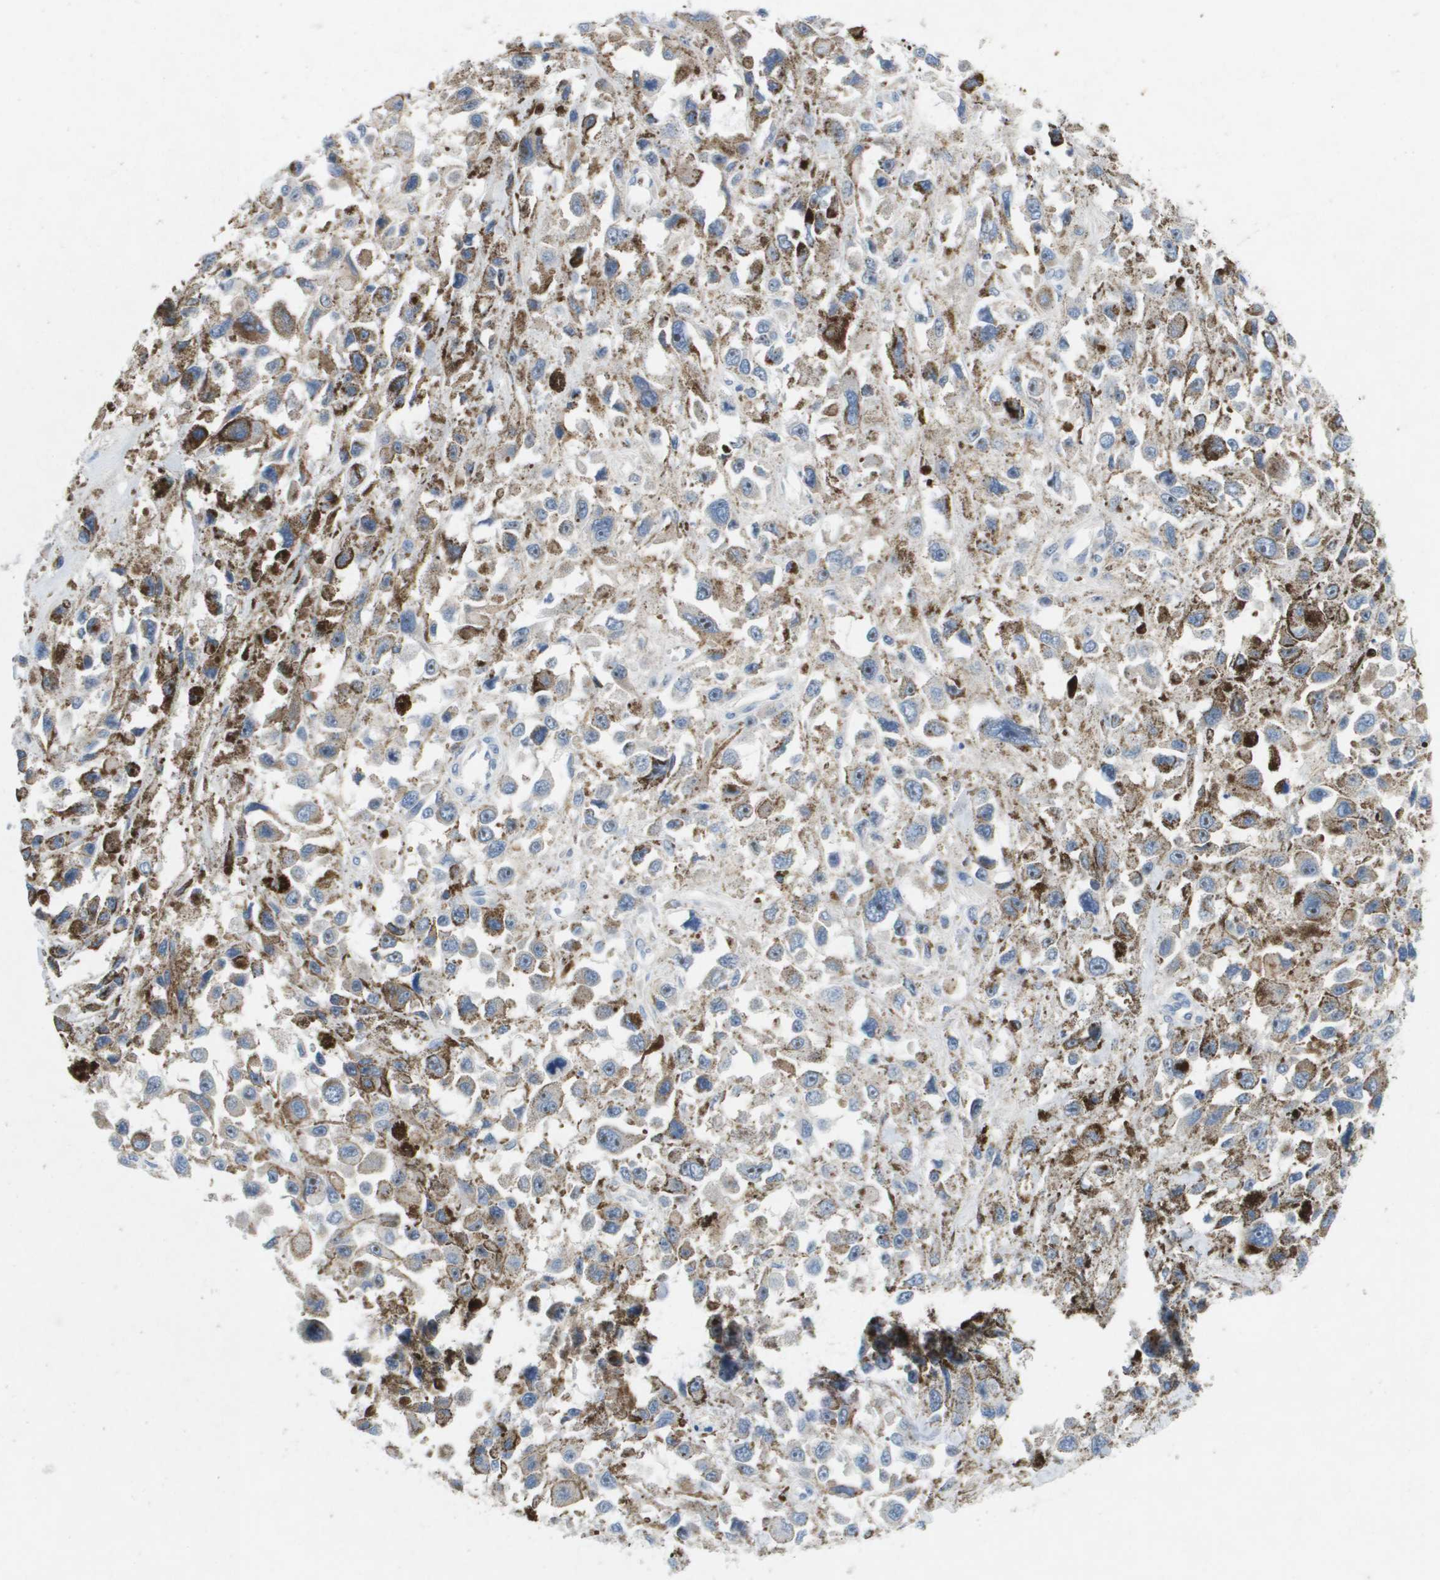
{"staining": {"intensity": "weak", "quantity": "25%-75%", "location": "cytoplasmic/membranous"}, "tissue": "melanoma", "cell_type": "Tumor cells", "image_type": "cancer", "snomed": [{"axis": "morphology", "description": "Malignant melanoma, Metastatic site"}, {"axis": "topography", "description": "Lymph node"}], "caption": "Brown immunohistochemical staining in melanoma demonstrates weak cytoplasmic/membranous expression in approximately 25%-75% of tumor cells.", "gene": "B3GNT5", "patient": {"sex": "male", "age": 59}}